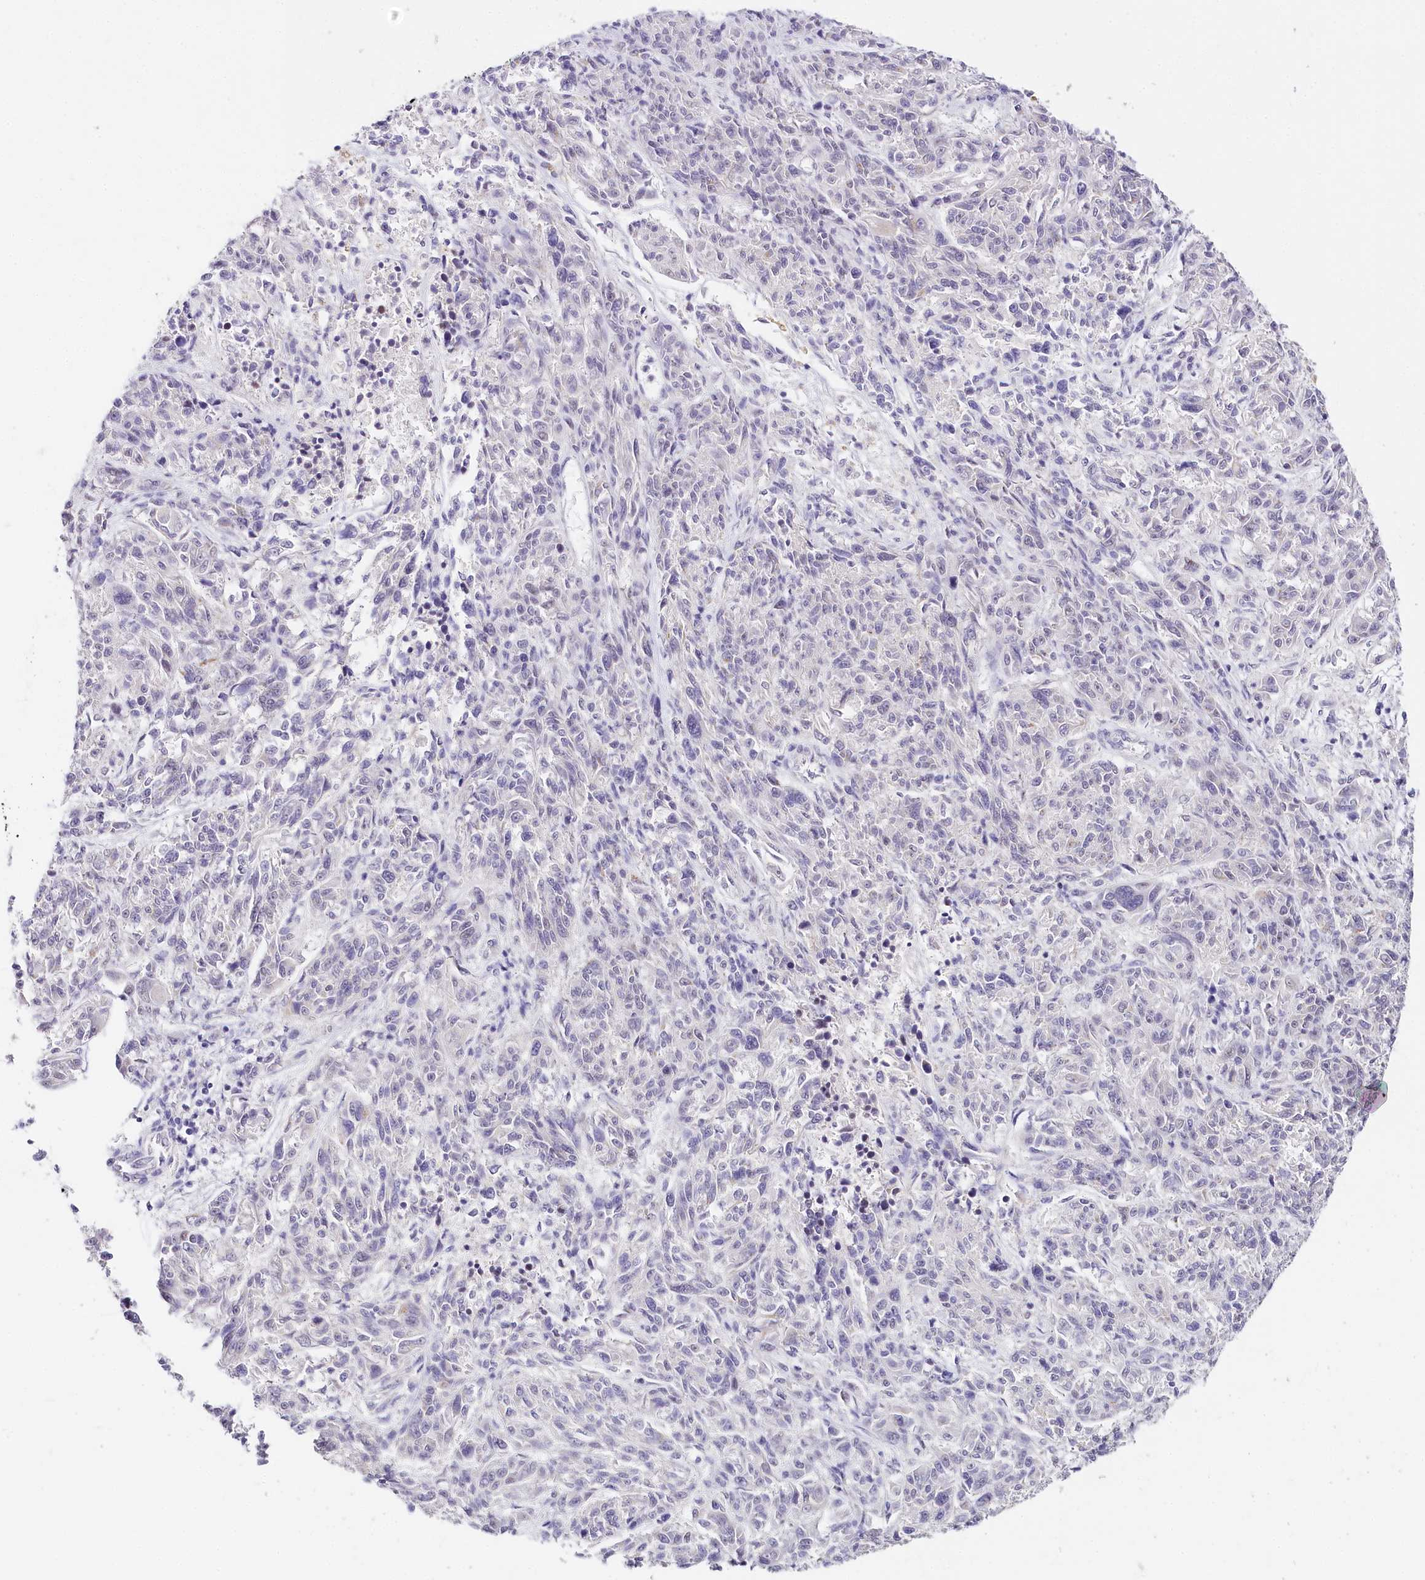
{"staining": {"intensity": "negative", "quantity": "none", "location": "none"}, "tissue": "melanoma", "cell_type": "Tumor cells", "image_type": "cancer", "snomed": [{"axis": "morphology", "description": "Malignant melanoma, NOS"}, {"axis": "topography", "description": "Skin"}], "caption": "Immunohistochemistry (IHC) of melanoma displays no expression in tumor cells. (DAB (3,3'-diaminobenzidine) immunohistochemistry (IHC), high magnification).", "gene": "TP53", "patient": {"sex": "male", "age": 53}}